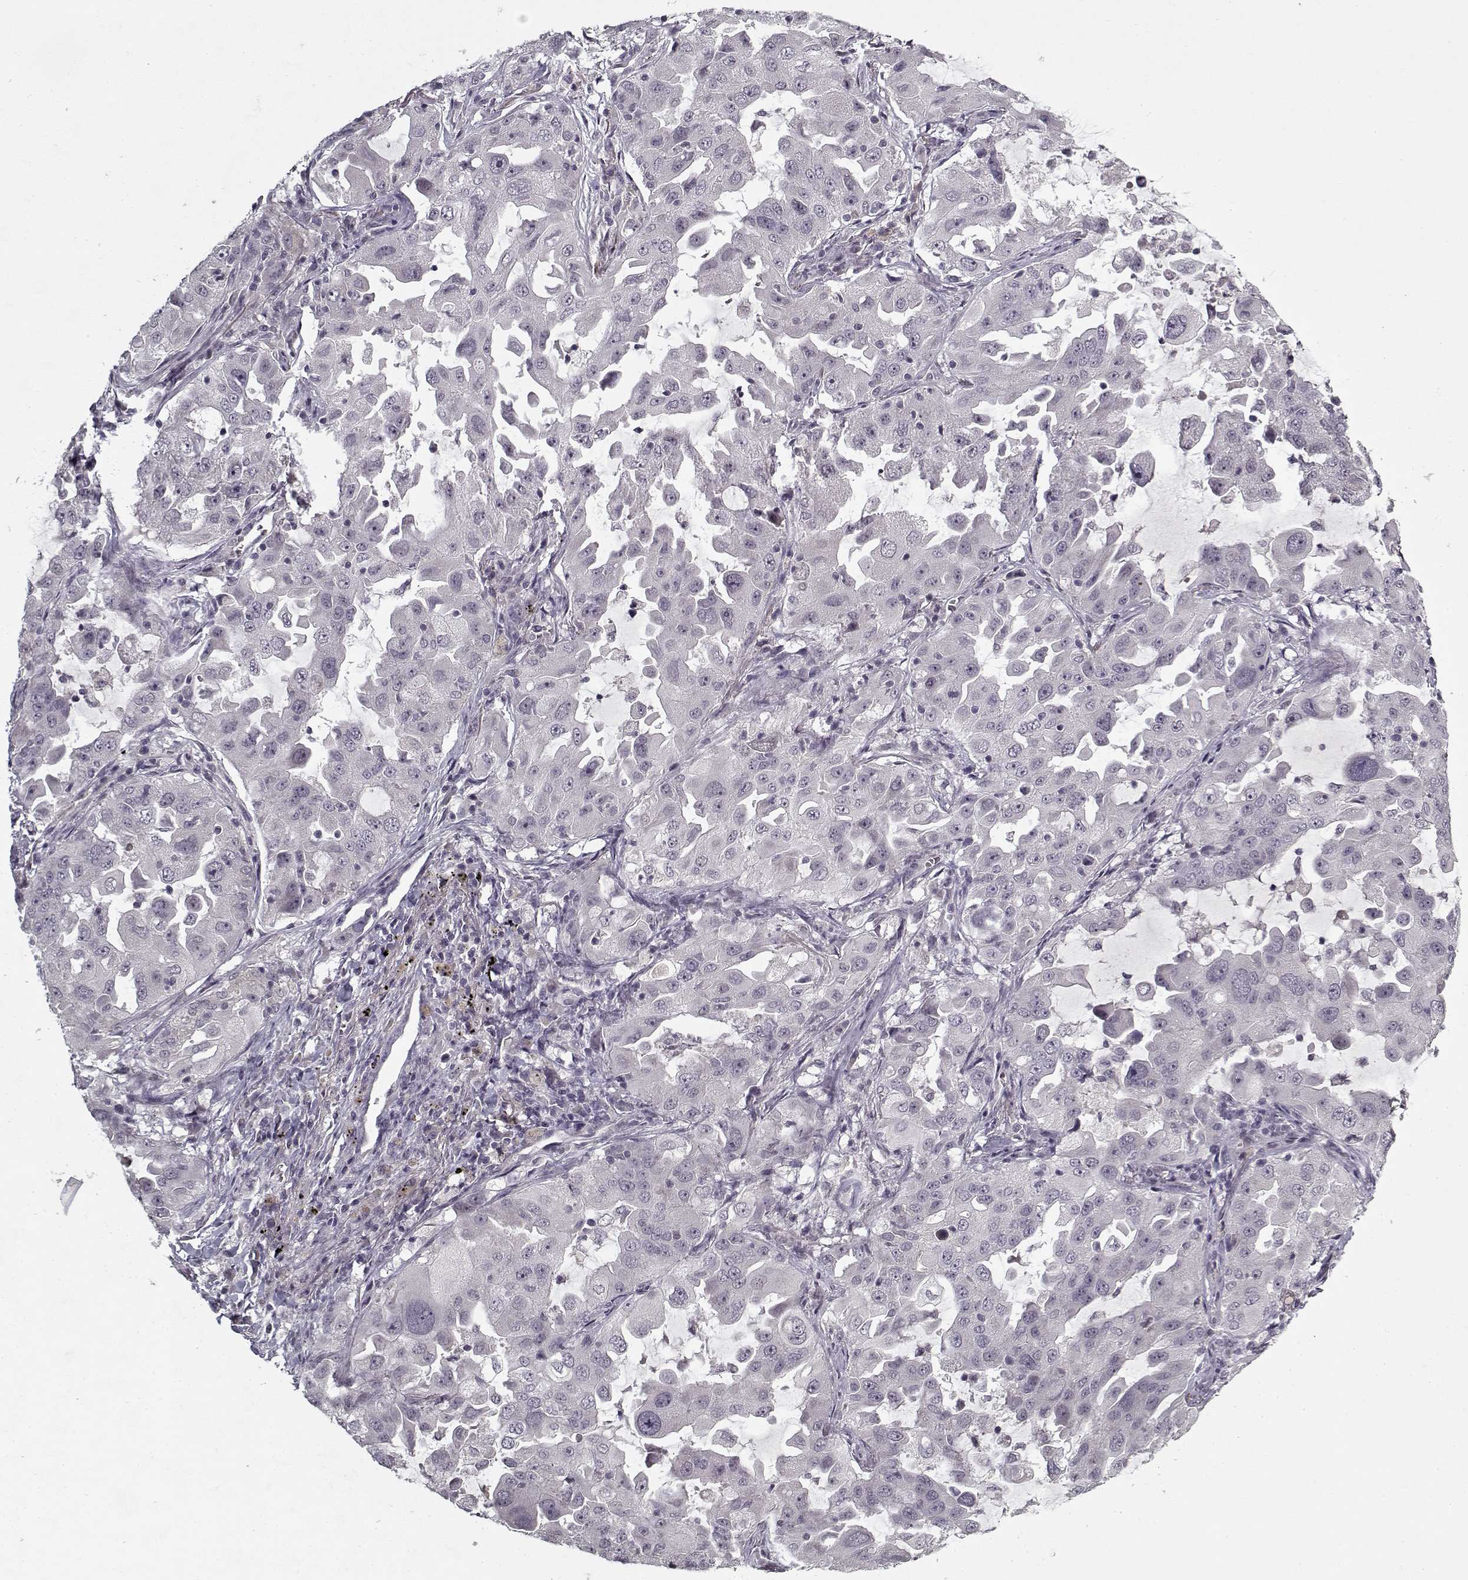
{"staining": {"intensity": "negative", "quantity": "none", "location": "none"}, "tissue": "lung cancer", "cell_type": "Tumor cells", "image_type": "cancer", "snomed": [{"axis": "morphology", "description": "Adenocarcinoma, NOS"}, {"axis": "topography", "description": "Lung"}], "caption": "Lung cancer (adenocarcinoma) was stained to show a protein in brown. There is no significant staining in tumor cells.", "gene": "LAMA2", "patient": {"sex": "female", "age": 61}}